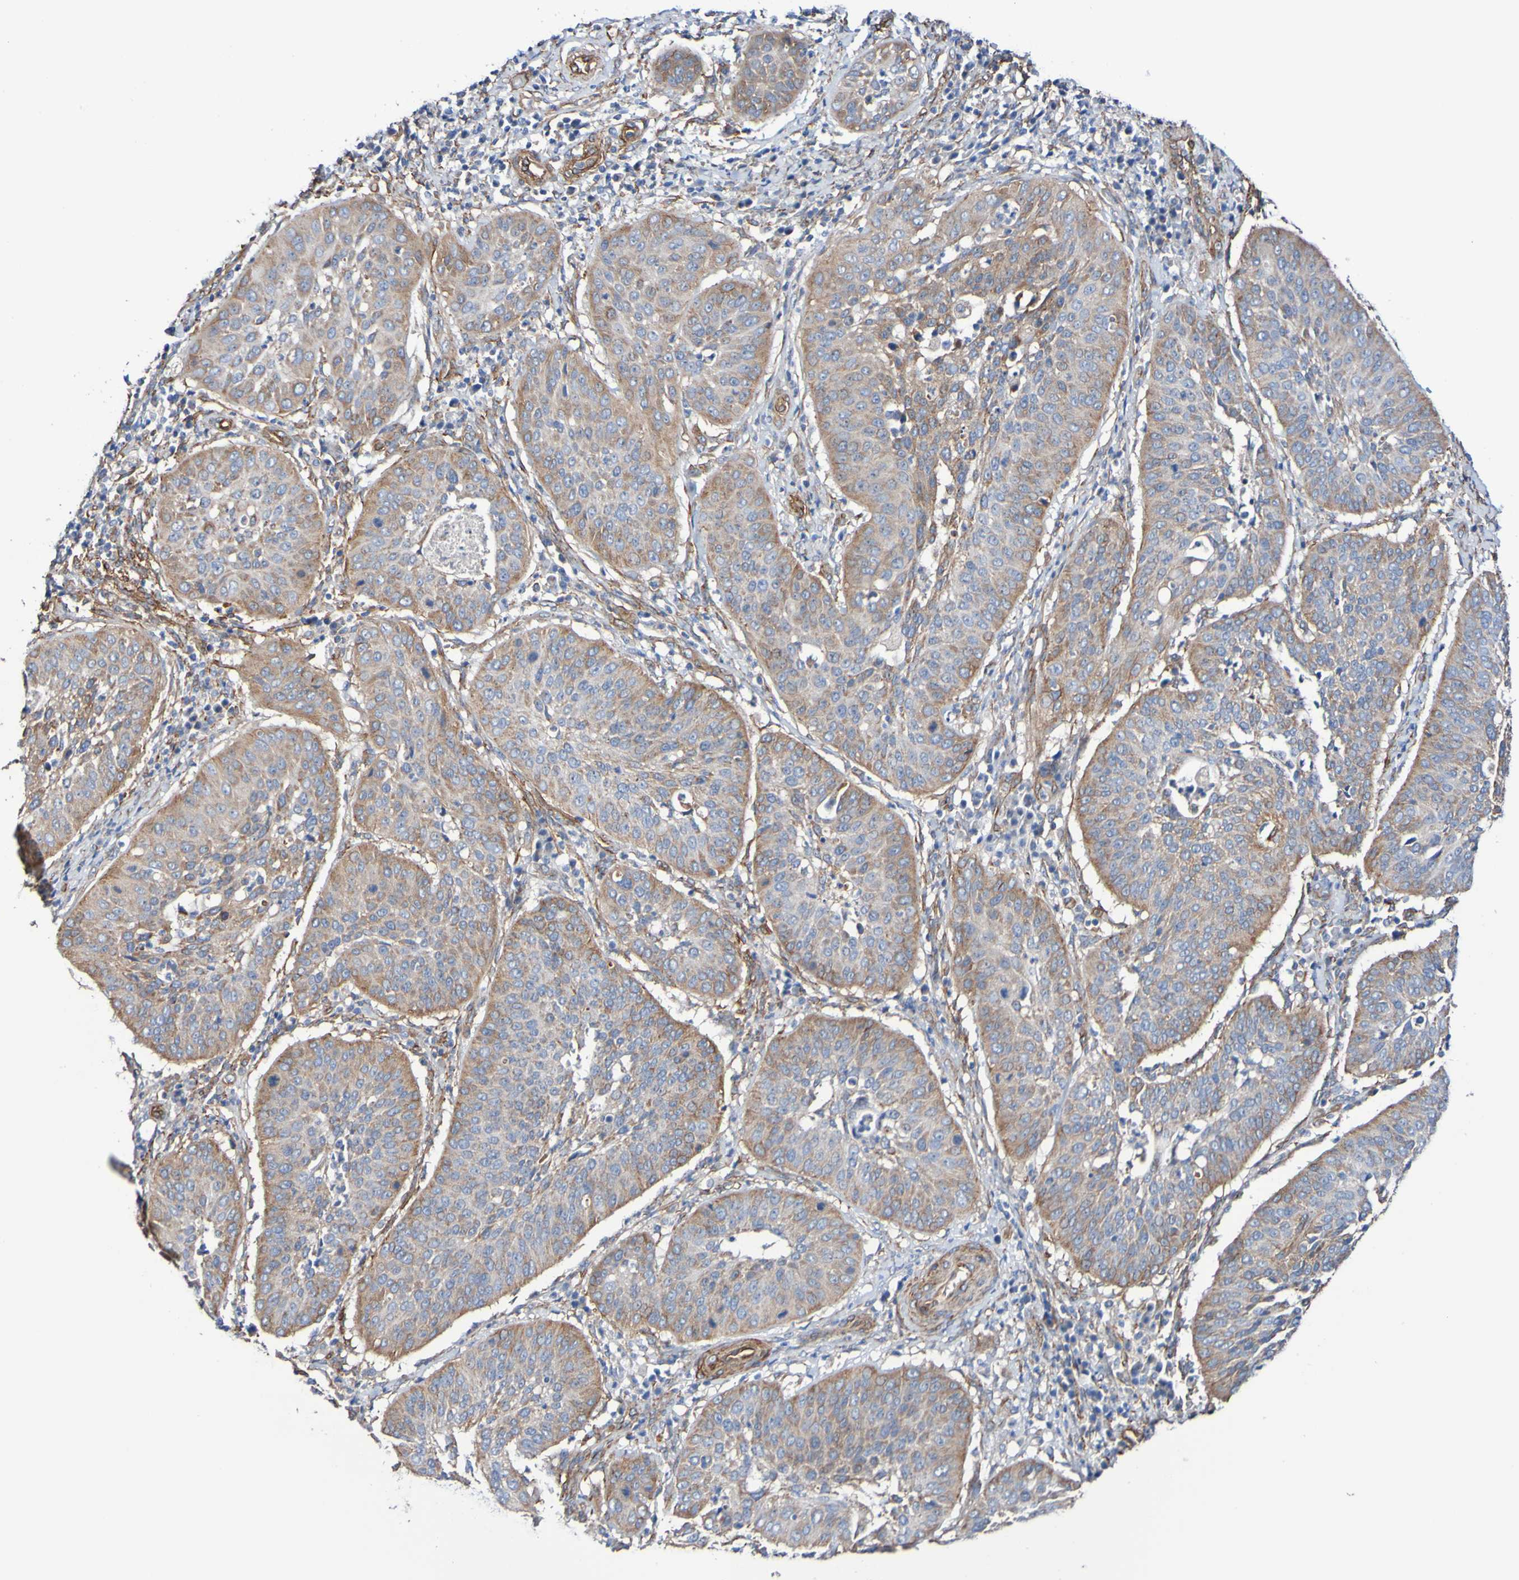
{"staining": {"intensity": "moderate", "quantity": "25%-75%", "location": "cytoplasmic/membranous"}, "tissue": "cervical cancer", "cell_type": "Tumor cells", "image_type": "cancer", "snomed": [{"axis": "morphology", "description": "Normal tissue, NOS"}, {"axis": "morphology", "description": "Squamous cell carcinoma, NOS"}, {"axis": "topography", "description": "Cervix"}], "caption": "DAB (3,3'-diaminobenzidine) immunohistochemical staining of squamous cell carcinoma (cervical) exhibits moderate cytoplasmic/membranous protein positivity in about 25%-75% of tumor cells.", "gene": "ELMOD3", "patient": {"sex": "female", "age": 39}}